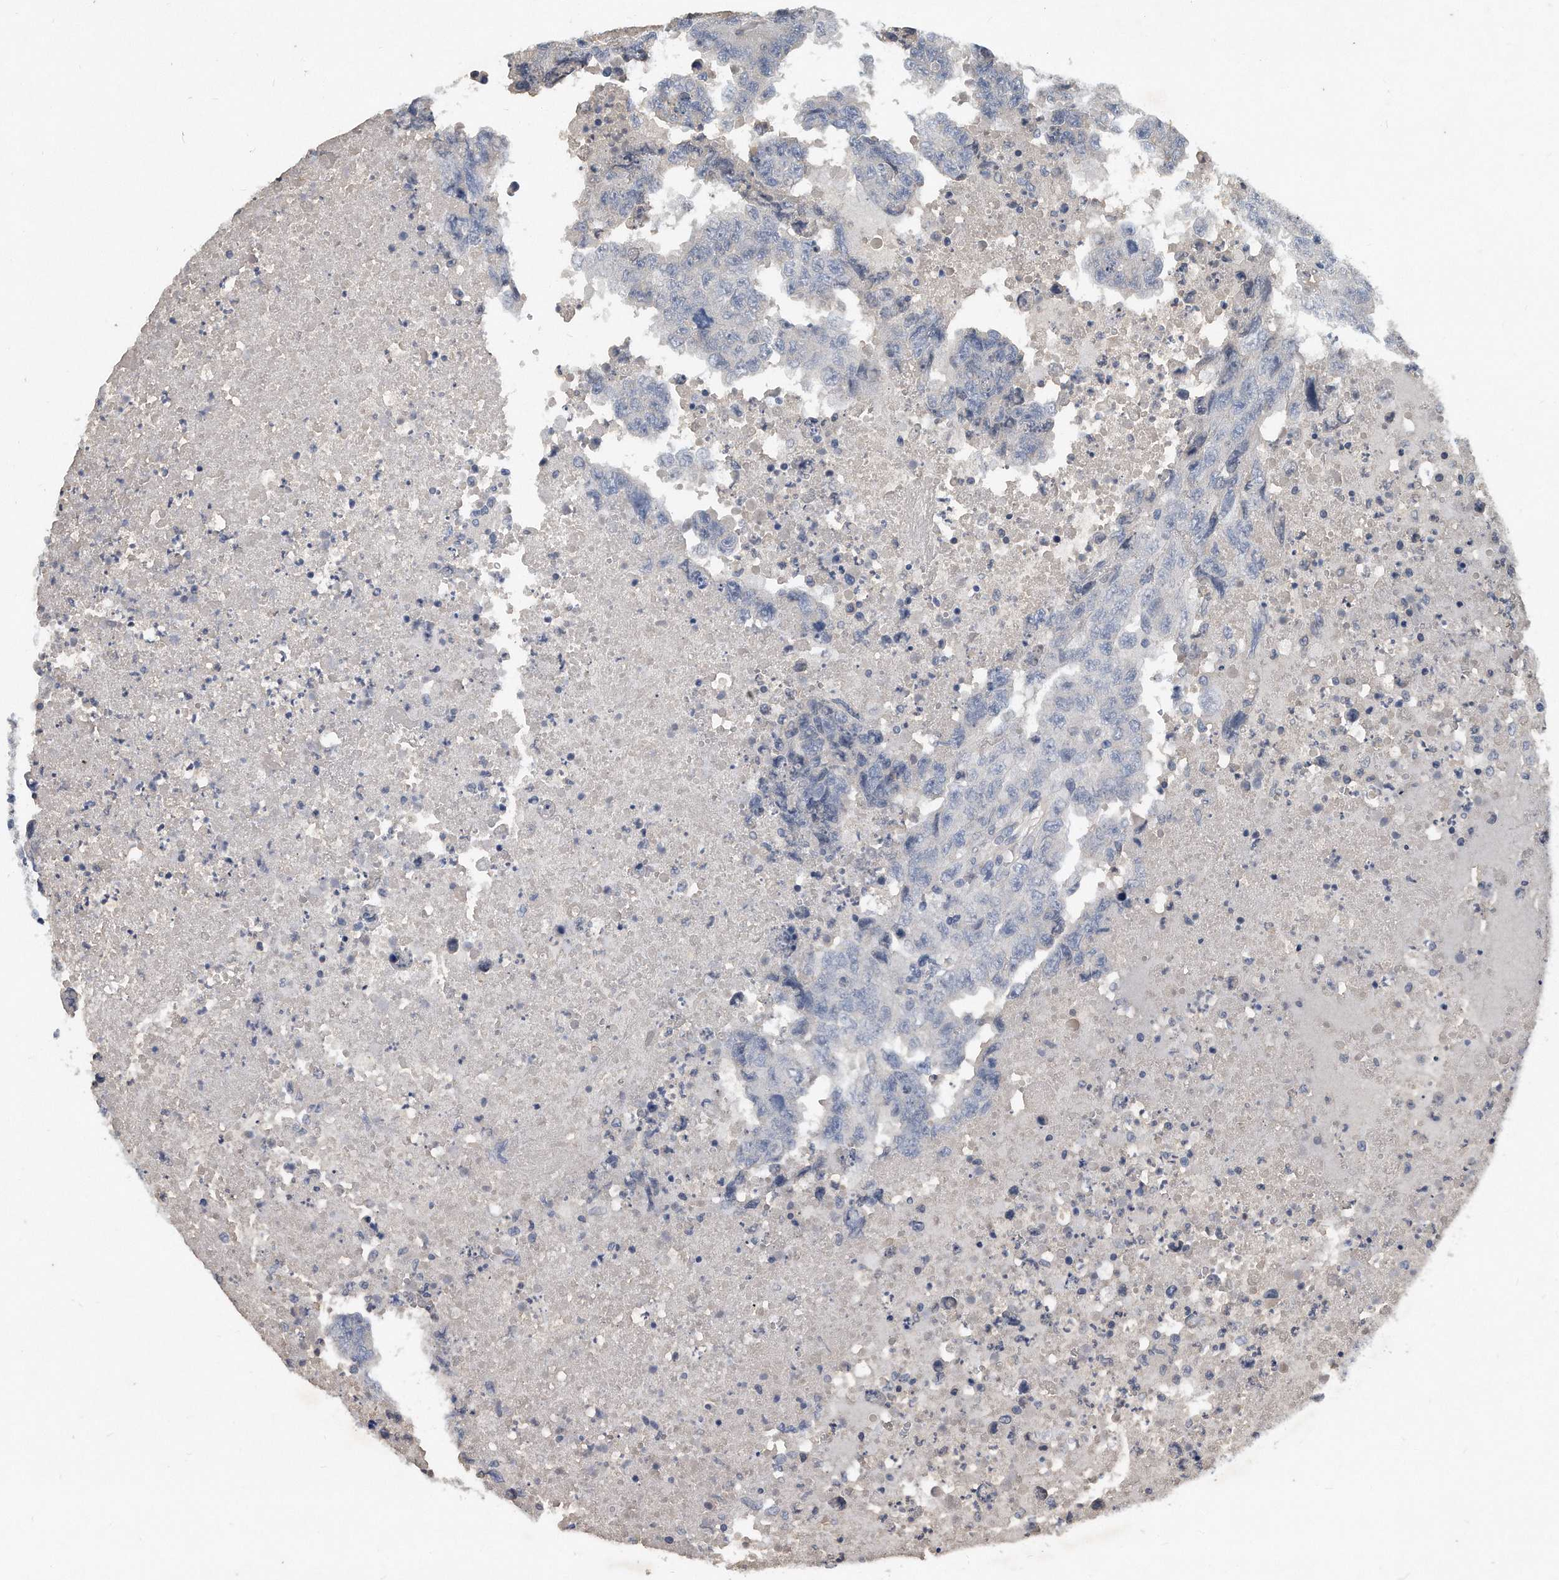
{"staining": {"intensity": "negative", "quantity": "none", "location": "none"}, "tissue": "testis cancer", "cell_type": "Tumor cells", "image_type": "cancer", "snomed": [{"axis": "morphology", "description": "Necrosis, NOS"}, {"axis": "morphology", "description": "Carcinoma, Embryonal, NOS"}, {"axis": "topography", "description": "Testis"}], "caption": "Tumor cells show no significant expression in testis cancer.", "gene": "HOMER3", "patient": {"sex": "male", "age": 19}}